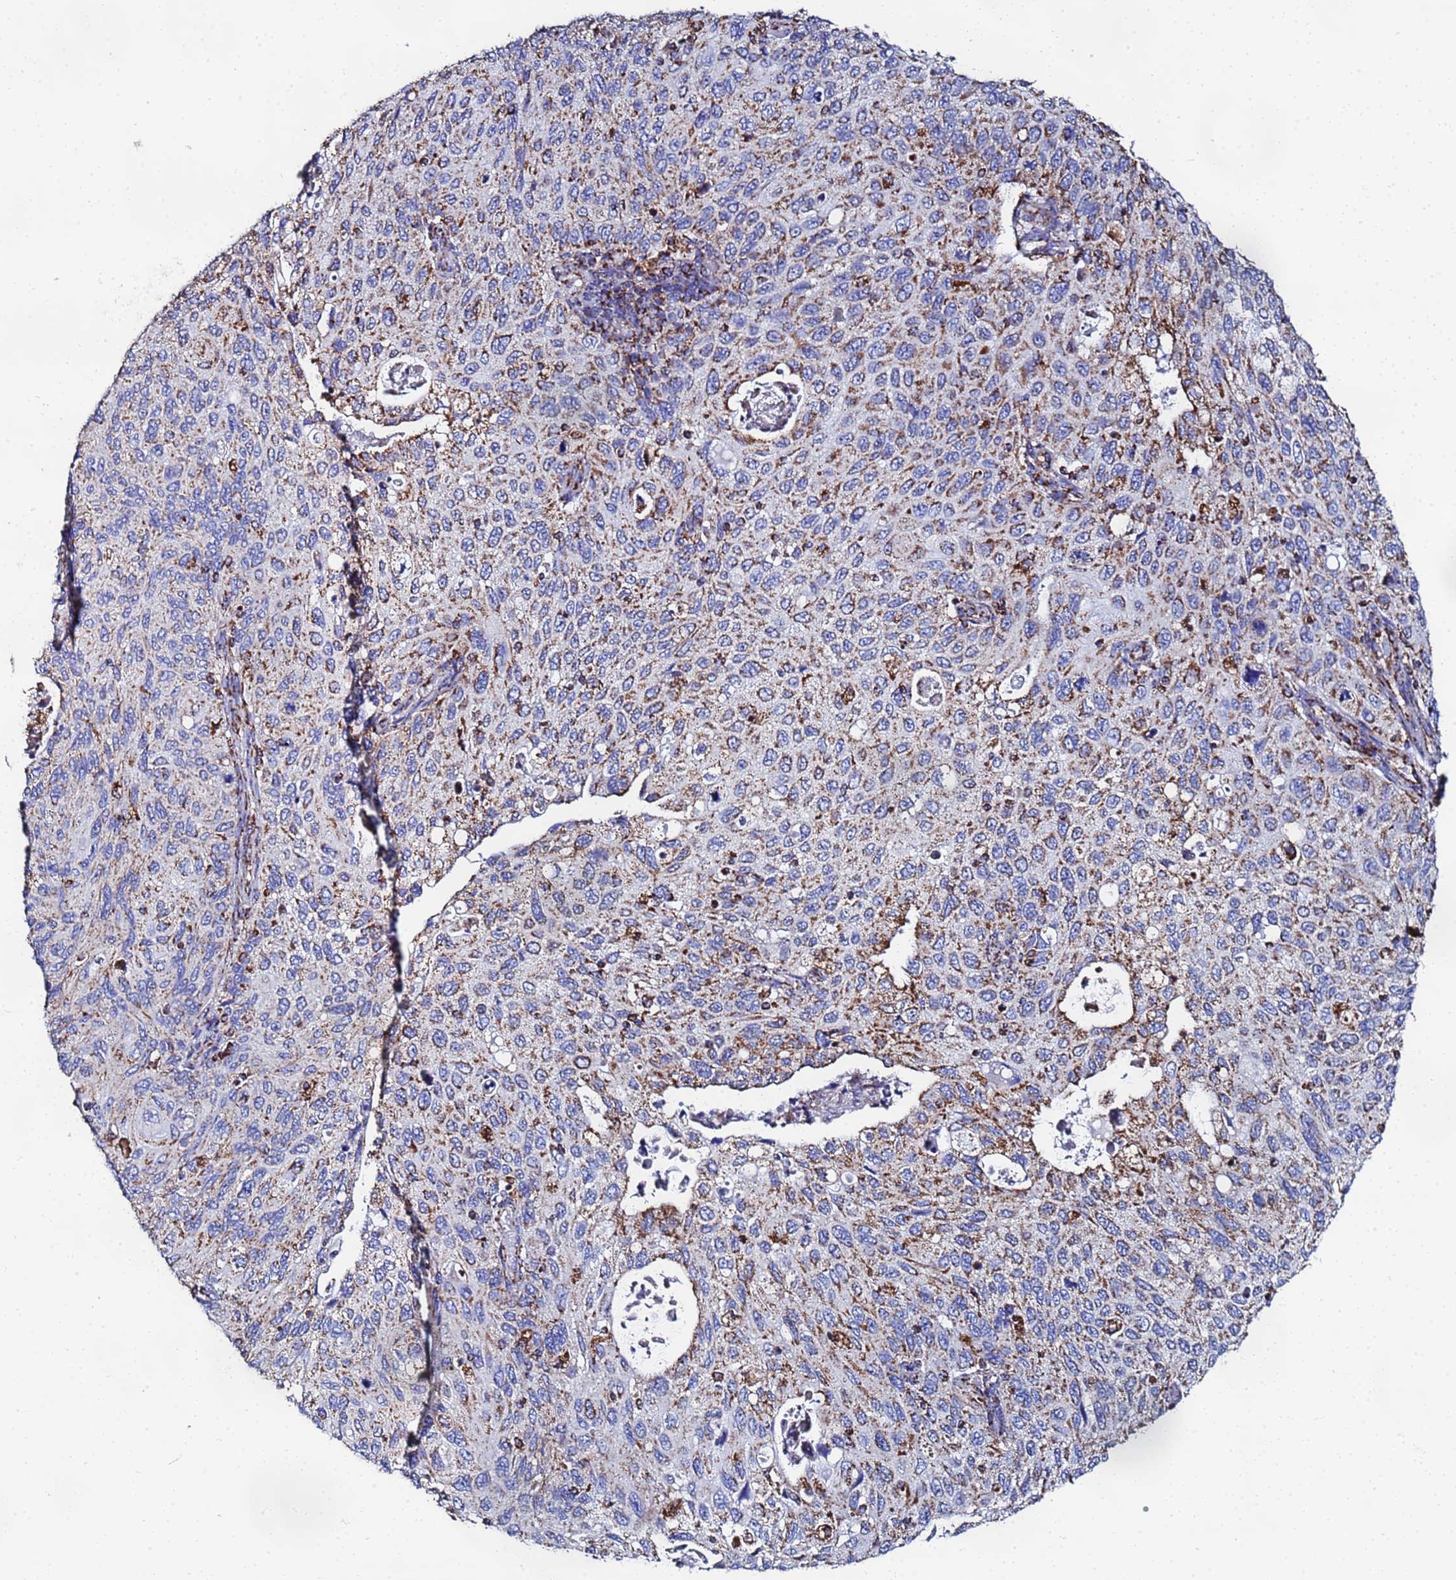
{"staining": {"intensity": "strong", "quantity": "25%-75%", "location": "cytoplasmic/membranous"}, "tissue": "cervical cancer", "cell_type": "Tumor cells", "image_type": "cancer", "snomed": [{"axis": "morphology", "description": "Squamous cell carcinoma, NOS"}, {"axis": "topography", "description": "Cervix"}], "caption": "IHC histopathology image of neoplastic tissue: cervical cancer (squamous cell carcinoma) stained using IHC demonstrates high levels of strong protein expression localized specifically in the cytoplasmic/membranous of tumor cells, appearing as a cytoplasmic/membranous brown color.", "gene": "GLUD1", "patient": {"sex": "female", "age": 70}}